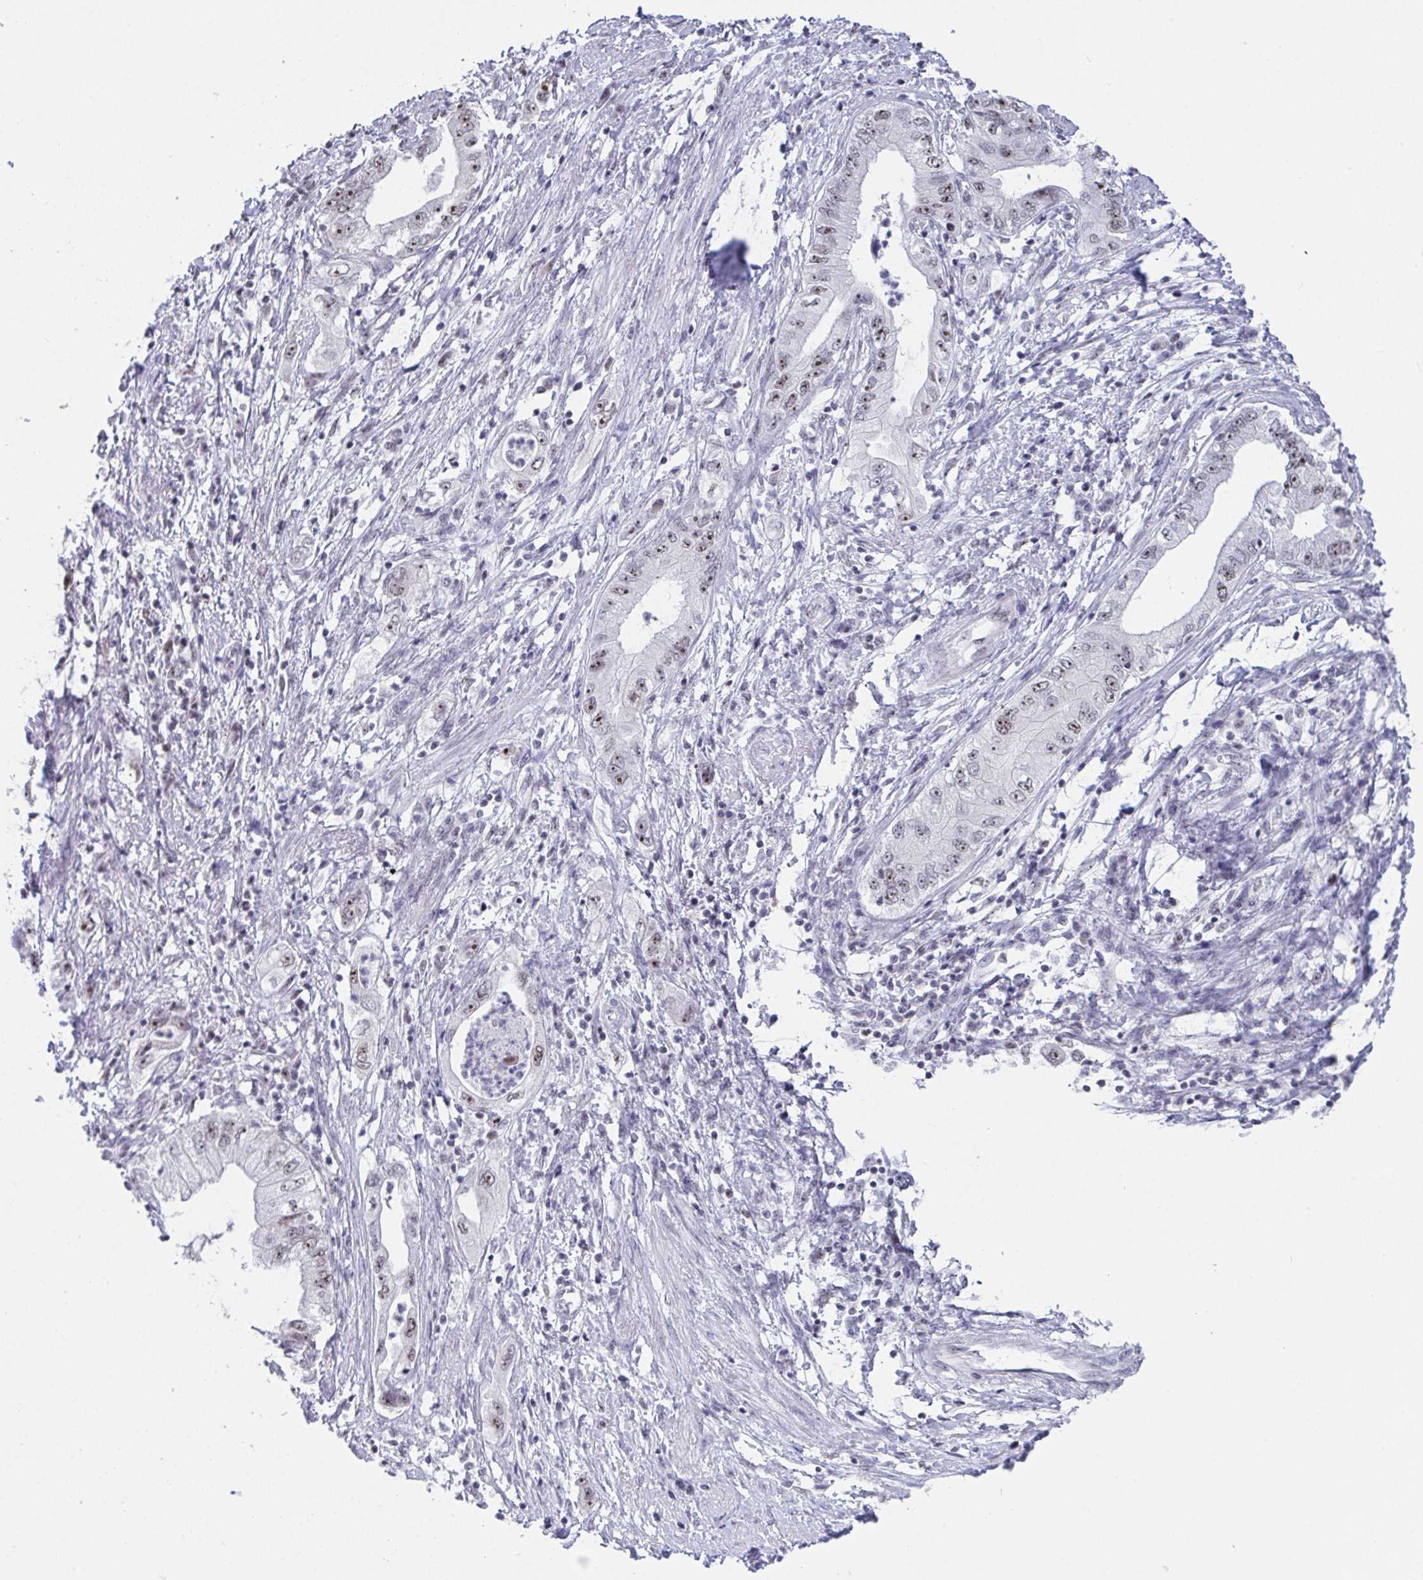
{"staining": {"intensity": "weak", "quantity": "25%-75%", "location": "nuclear"}, "tissue": "pancreatic cancer", "cell_type": "Tumor cells", "image_type": "cancer", "snomed": [{"axis": "morphology", "description": "Adenocarcinoma, NOS"}, {"axis": "topography", "description": "Pancreas"}], "caption": "Adenocarcinoma (pancreatic) stained for a protein (brown) shows weak nuclear positive positivity in approximately 25%-75% of tumor cells.", "gene": "SUPT16H", "patient": {"sex": "female", "age": 73}}